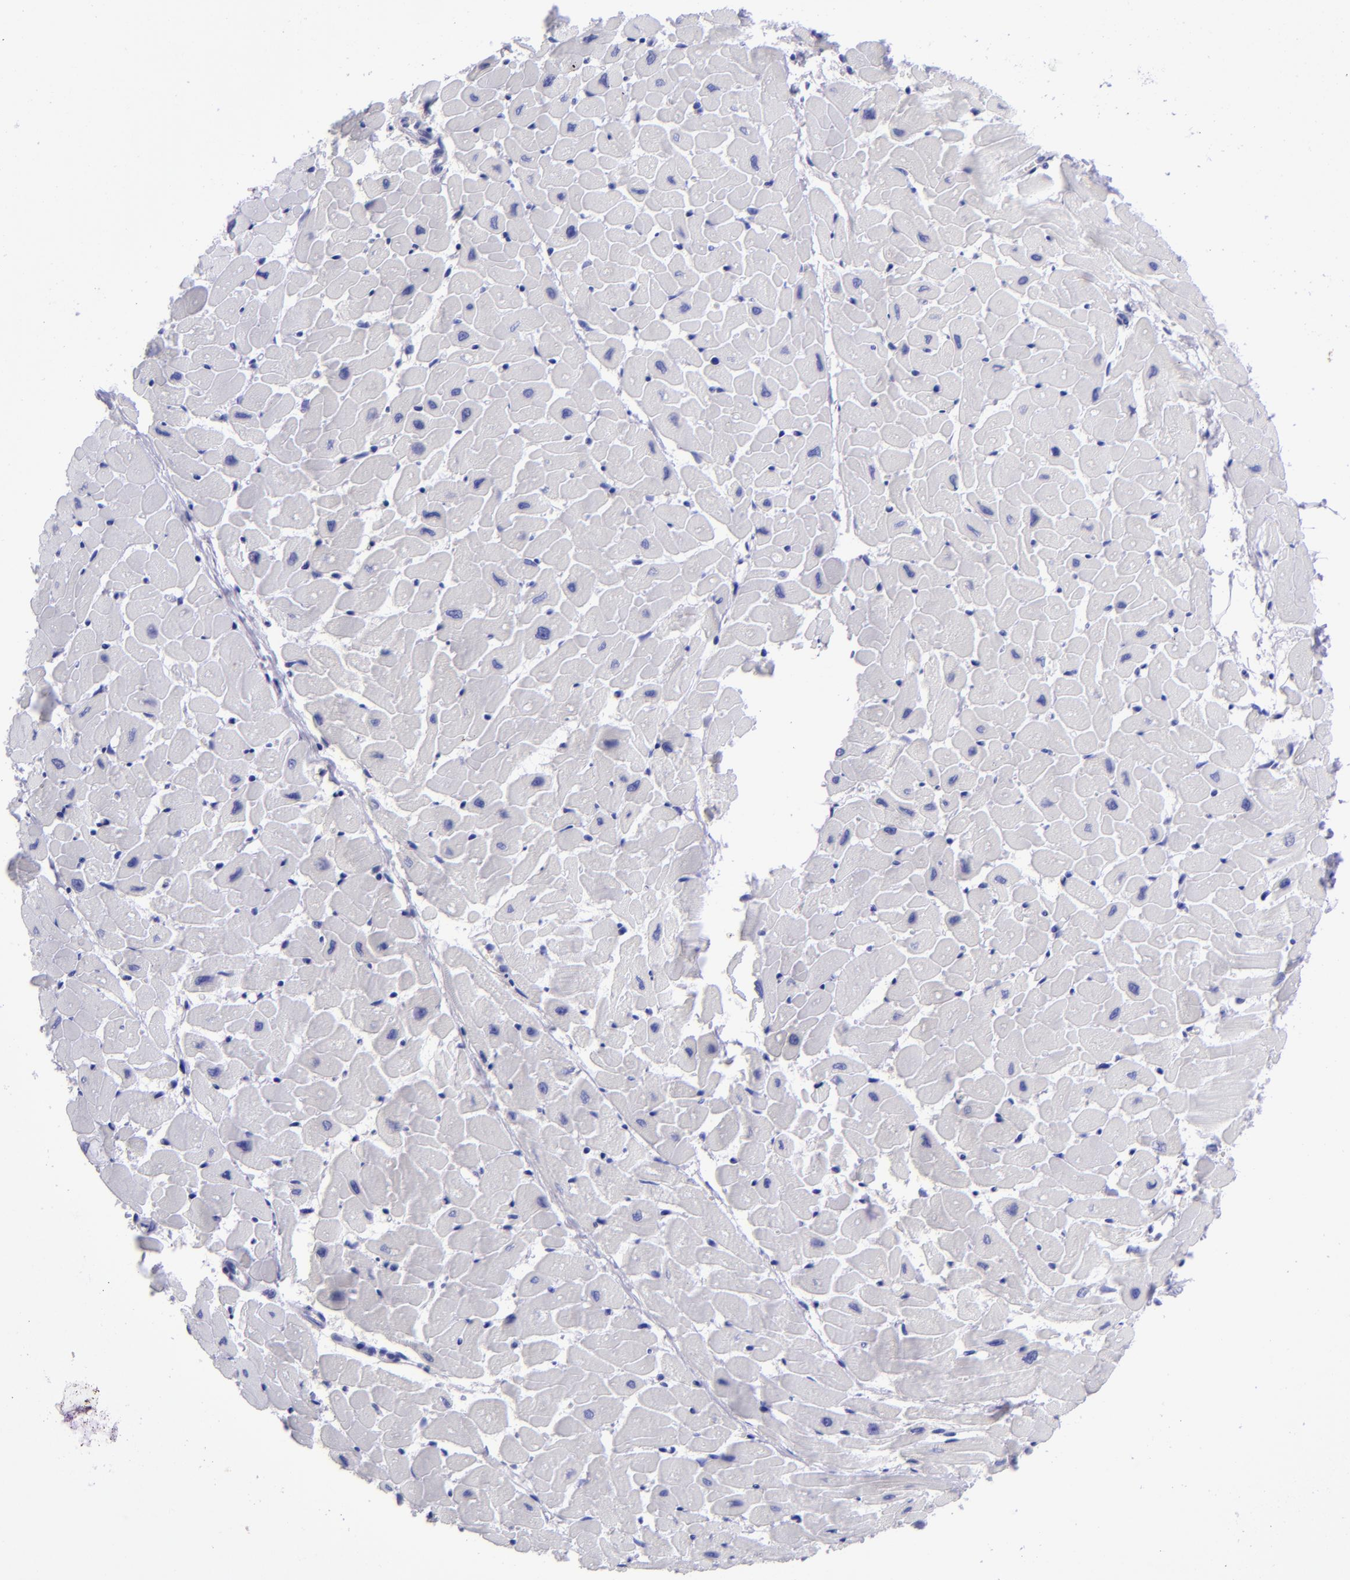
{"staining": {"intensity": "negative", "quantity": "none", "location": "none"}, "tissue": "heart muscle", "cell_type": "Cardiomyocytes", "image_type": "normal", "snomed": [{"axis": "morphology", "description": "Normal tissue, NOS"}, {"axis": "topography", "description": "Heart"}], "caption": "Immunohistochemistry micrograph of unremarkable heart muscle stained for a protein (brown), which shows no positivity in cardiomyocytes.", "gene": "TYRP1", "patient": {"sex": "female", "age": 19}}